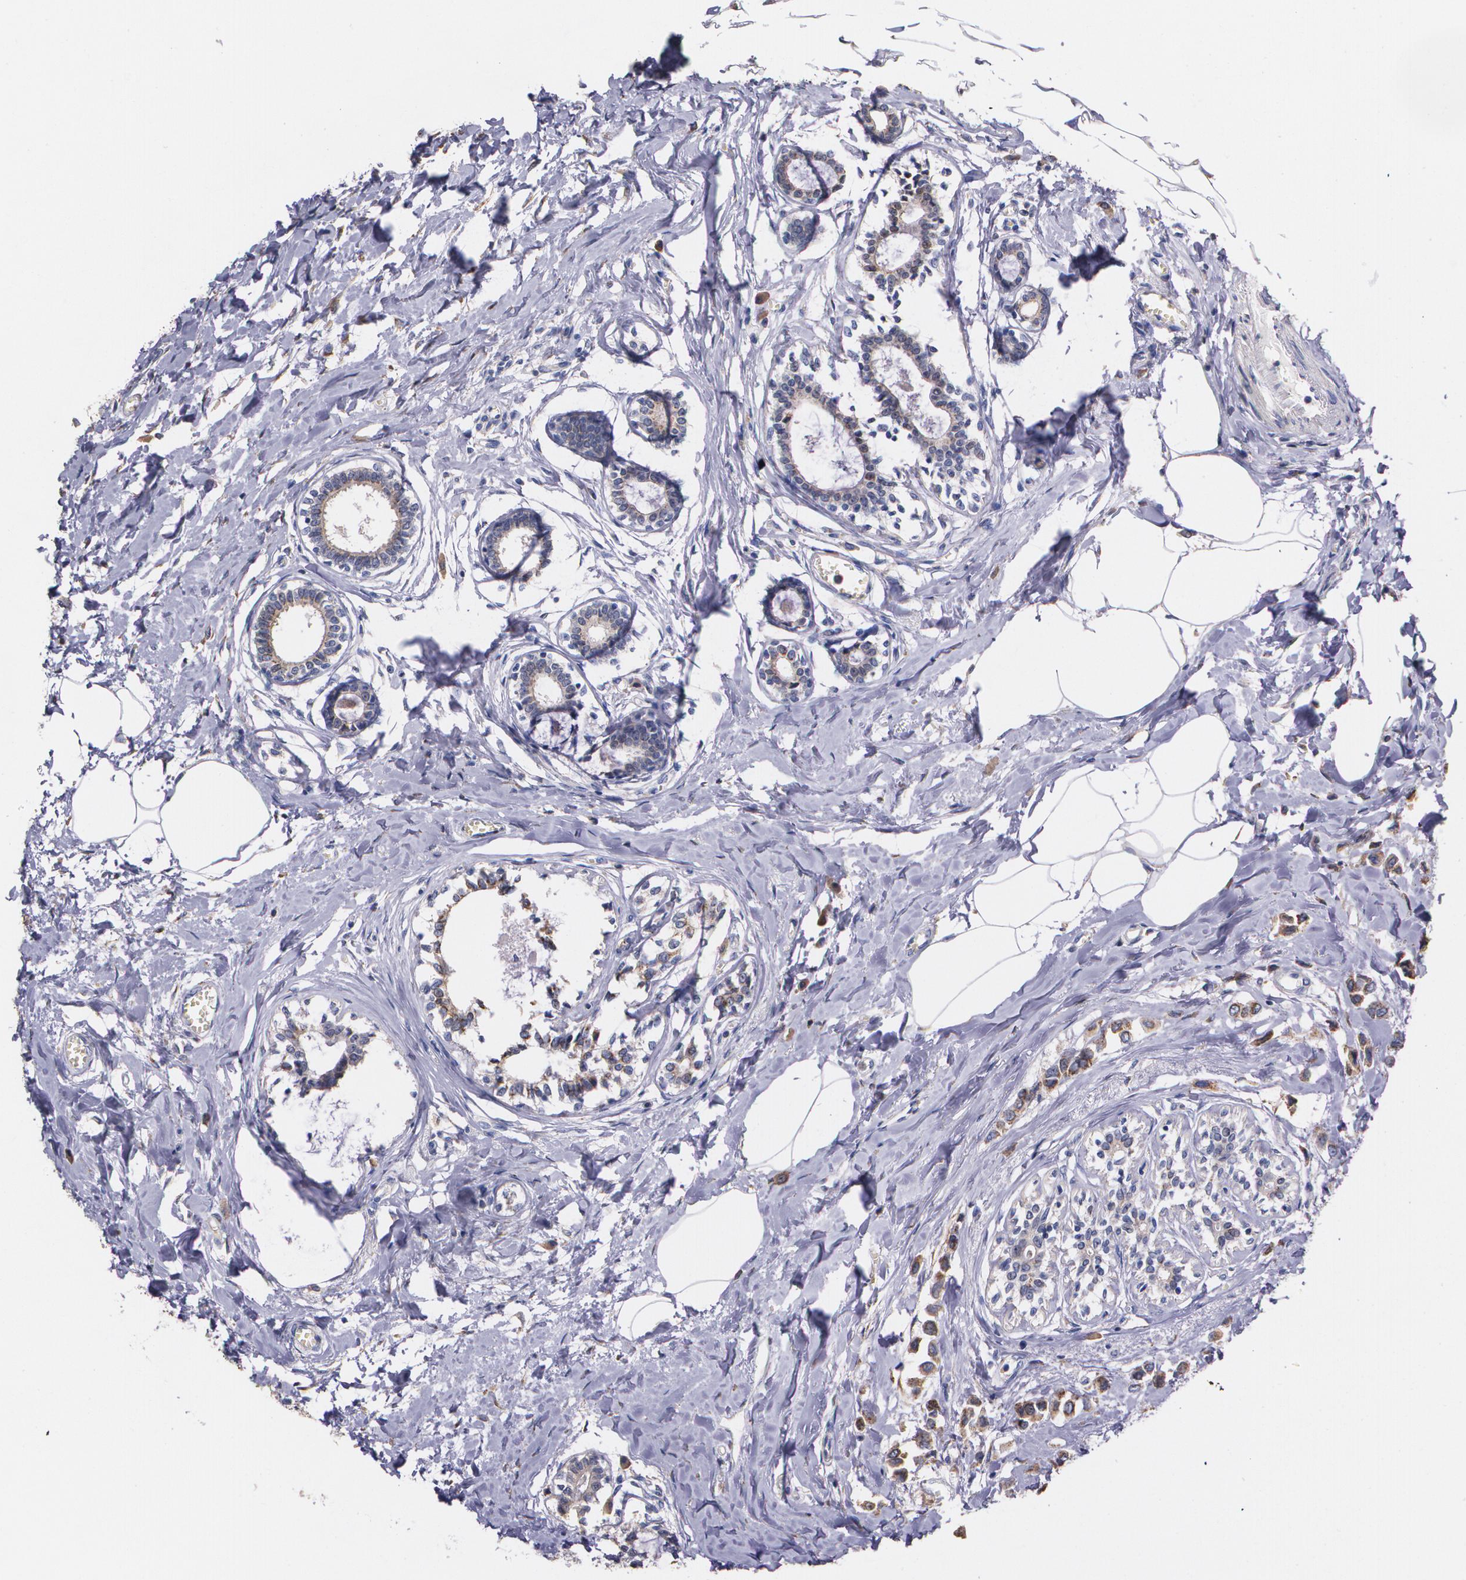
{"staining": {"intensity": "moderate", "quantity": ">75%", "location": "cytoplasmic/membranous"}, "tissue": "breast cancer", "cell_type": "Tumor cells", "image_type": "cancer", "snomed": [{"axis": "morphology", "description": "Lobular carcinoma"}, {"axis": "topography", "description": "Breast"}], "caption": "Brown immunohistochemical staining in human lobular carcinoma (breast) demonstrates moderate cytoplasmic/membranous expression in about >75% of tumor cells.", "gene": "ATF3", "patient": {"sex": "female", "age": 51}}